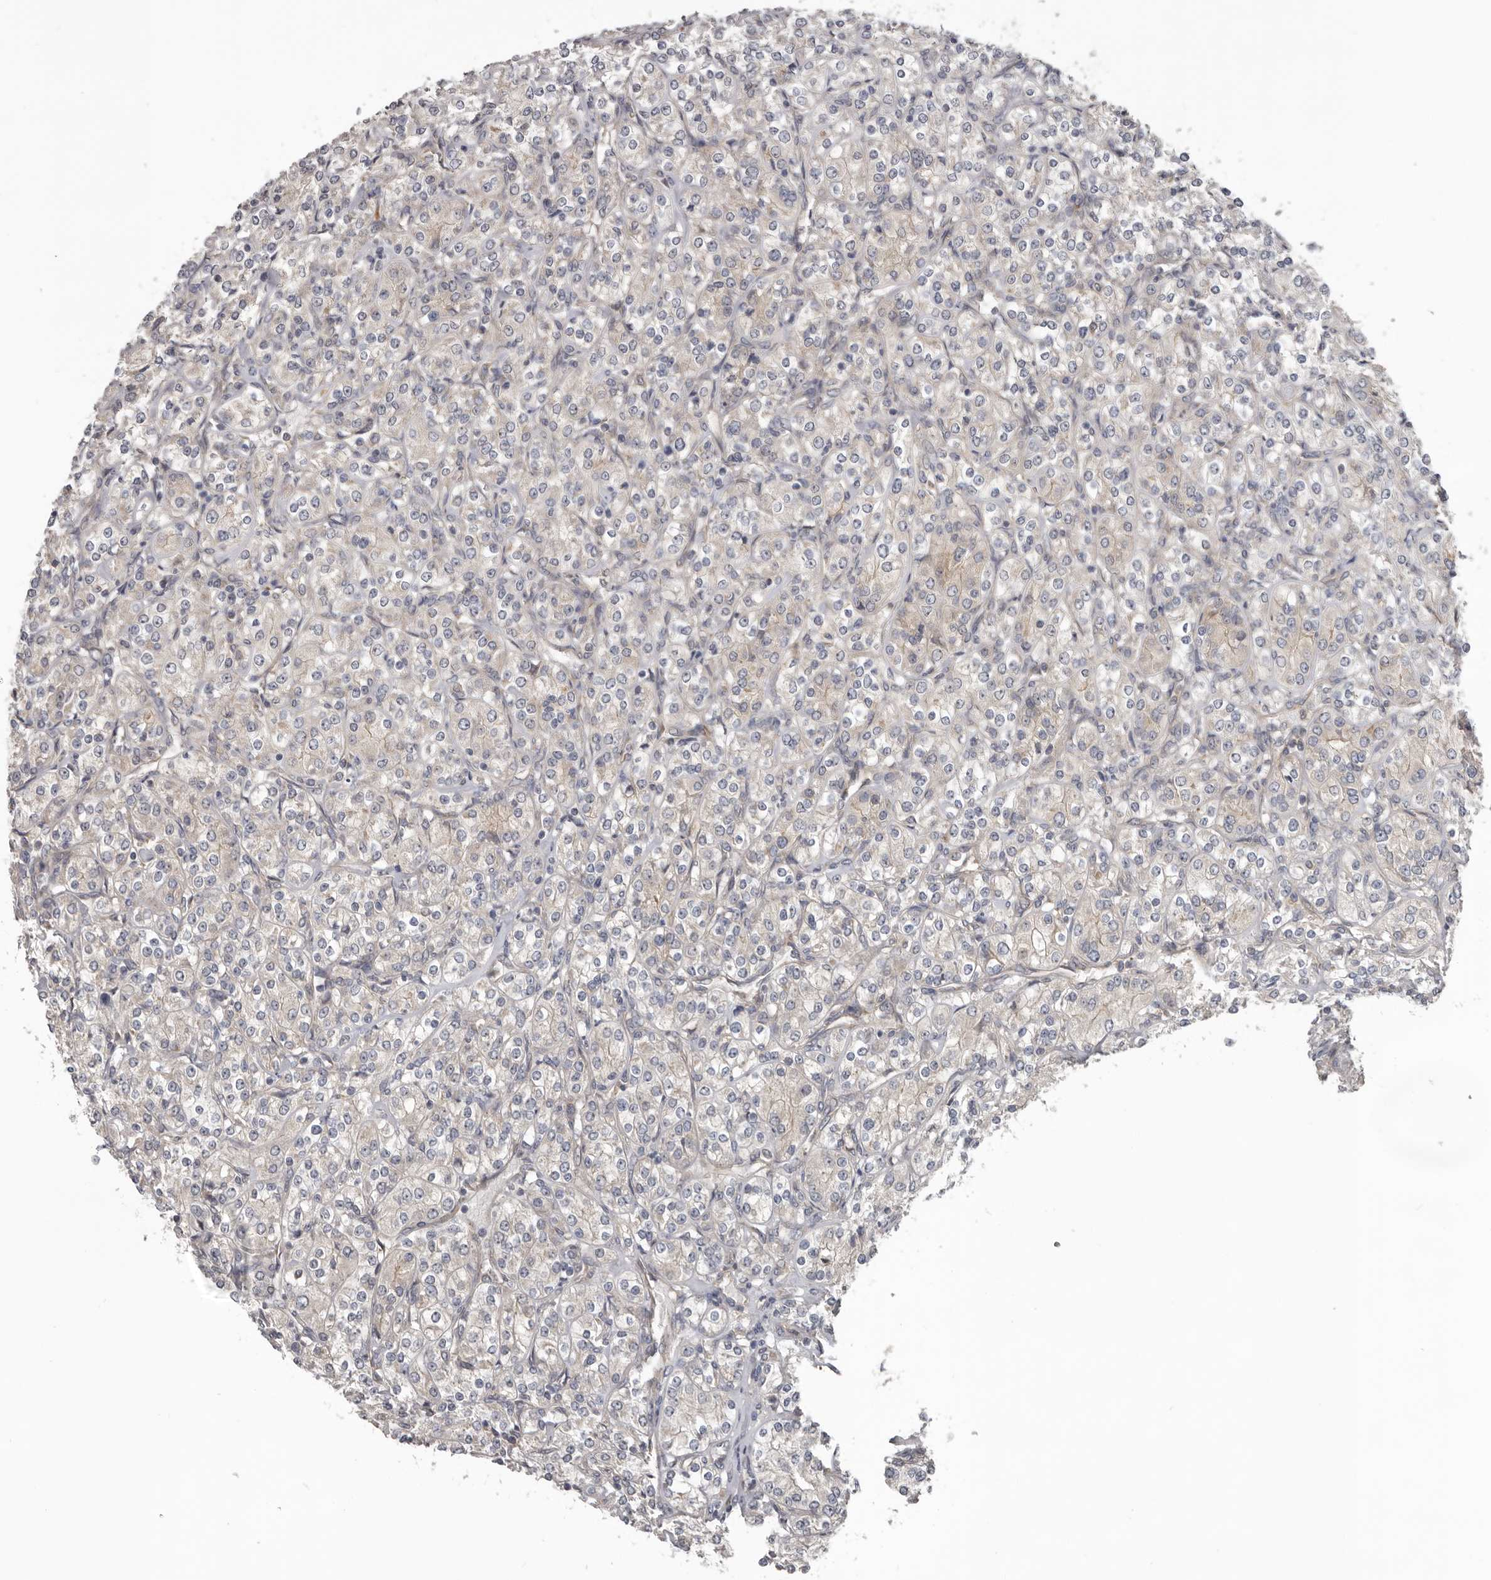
{"staining": {"intensity": "negative", "quantity": "none", "location": "none"}, "tissue": "renal cancer", "cell_type": "Tumor cells", "image_type": "cancer", "snomed": [{"axis": "morphology", "description": "Adenocarcinoma, NOS"}, {"axis": "topography", "description": "Kidney"}], "caption": "Tumor cells show no significant positivity in renal cancer (adenocarcinoma).", "gene": "HINT3", "patient": {"sex": "male", "age": 77}}